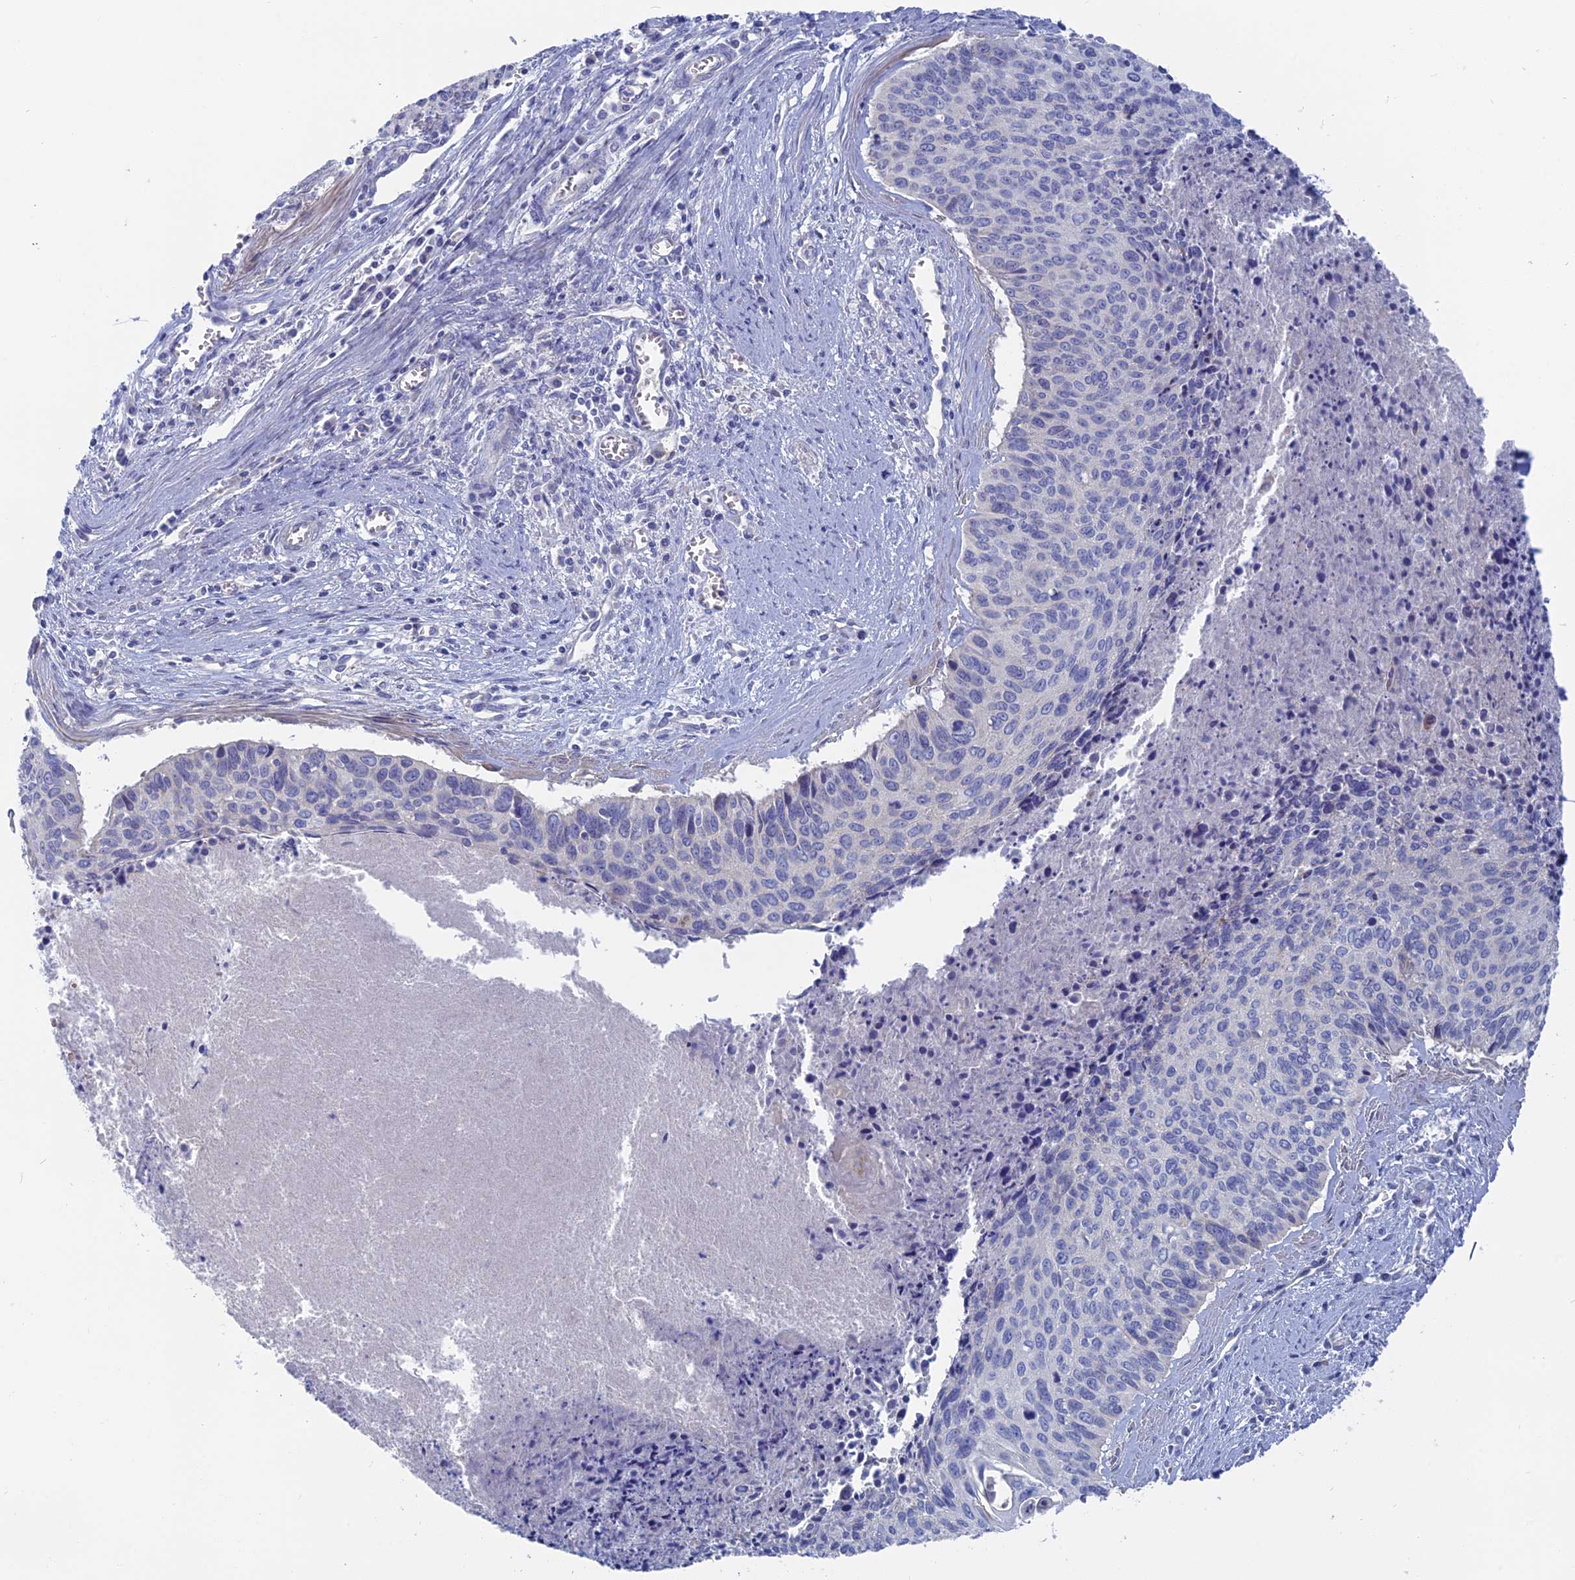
{"staining": {"intensity": "negative", "quantity": "none", "location": "none"}, "tissue": "cervical cancer", "cell_type": "Tumor cells", "image_type": "cancer", "snomed": [{"axis": "morphology", "description": "Squamous cell carcinoma, NOS"}, {"axis": "topography", "description": "Cervix"}], "caption": "An immunohistochemistry (IHC) micrograph of squamous cell carcinoma (cervical) is shown. There is no staining in tumor cells of squamous cell carcinoma (cervical). (DAB (3,3'-diaminobenzidine) IHC visualized using brightfield microscopy, high magnification).", "gene": "TBC1D30", "patient": {"sex": "female", "age": 55}}